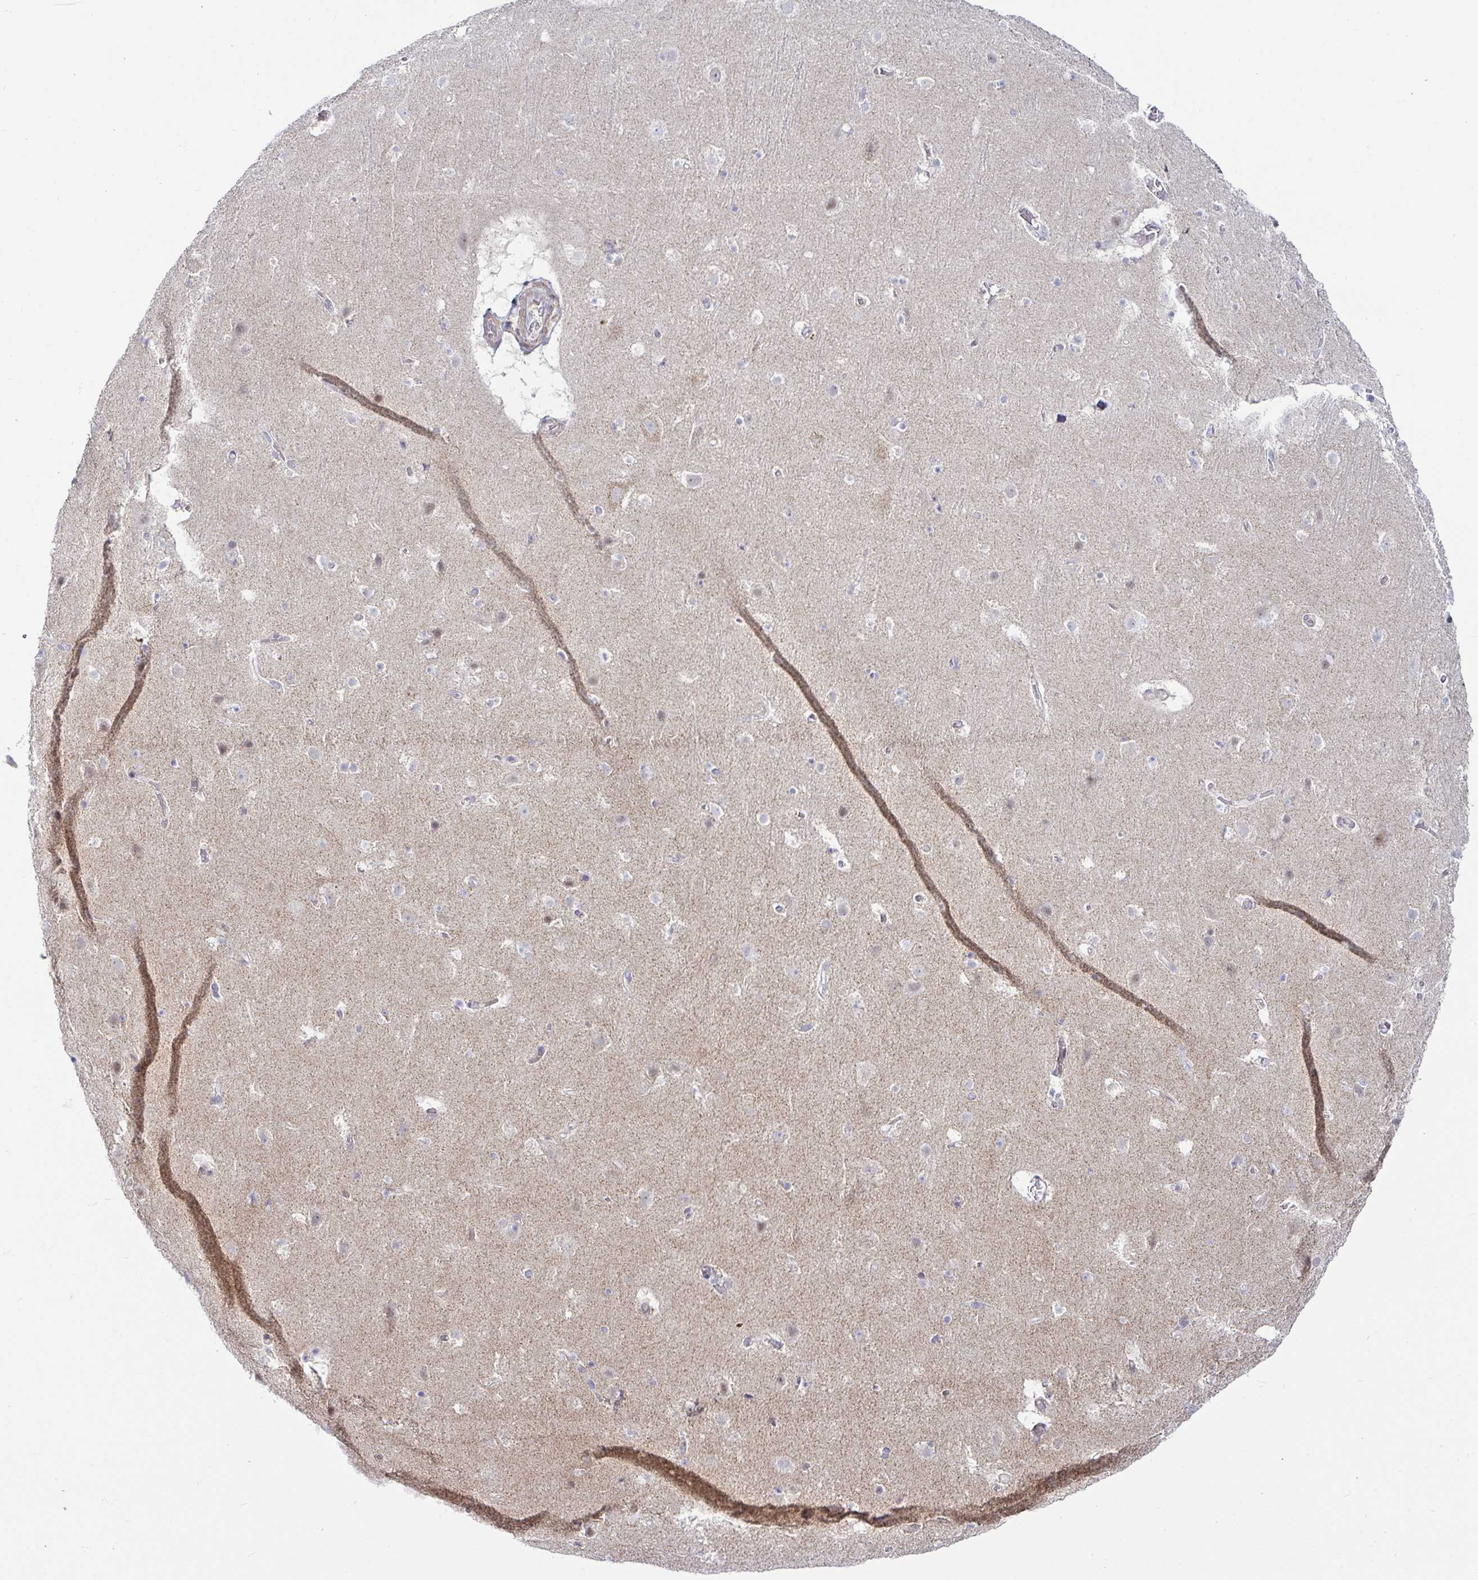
{"staining": {"intensity": "negative", "quantity": "none", "location": "none"}, "tissue": "cerebral cortex", "cell_type": "Endothelial cells", "image_type": "normal", "snomed": [{"axis": "morphology", "description": "Normal tissue, NOS"}, {"axis": "topography", "description": "Cerebral cortex"}], "caption": "A photomicrograph of cerebral cortex stained for a protein shows no brown staining in endothelial cells. The staining is performed using DAB brown chromogen with nuclei counter-stained in using hematoxylin.", "gene": "DZIP1", "patient": {"sex": "female", "age": 42}}